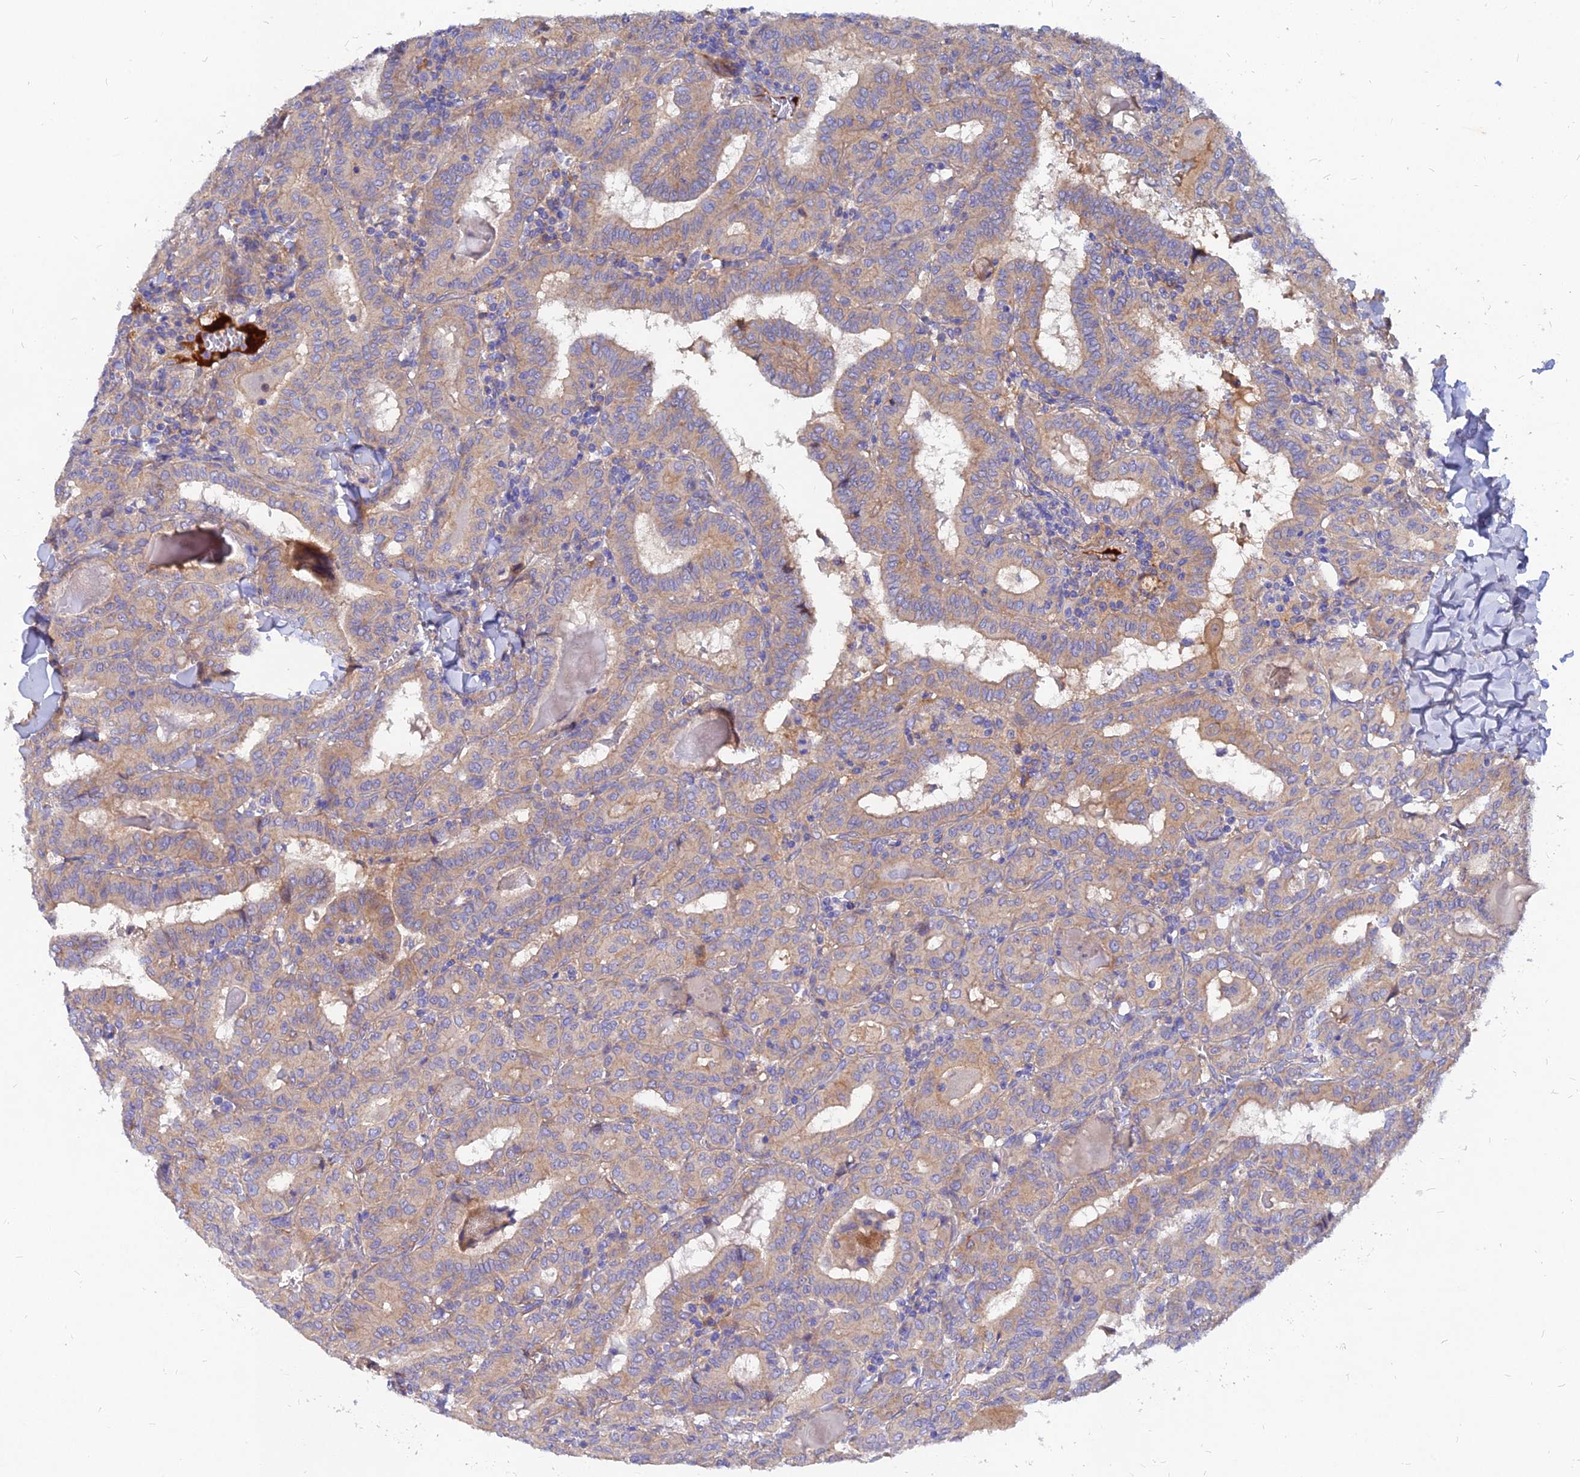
{"staining": {"intensity": "weak", "quantity": "25%-75%", "location": "cytoplasmic/membranous"}, "tissue": "thyroid cancer", "cell_type": "Tumor cells", "image_type": "cancer", "snomed": [{"axis": "morphology", "description": "Papillary adenocarcinoma, NOS"}, {"axis": "topography", "description": "Thyroid gland"}], "caption": "Thyroid cancer was stained to show a protein in brown. There is low levels of weak cytoplasmic/membranous expression in approximately 25%-75% of tumor cells. (DAB (3,3'-diaminobenzidine) IHC, brown staining for protein, blue staining for nuclei).", "gene": "MROH1", "patient": {"sex": "female", "age": 72}}